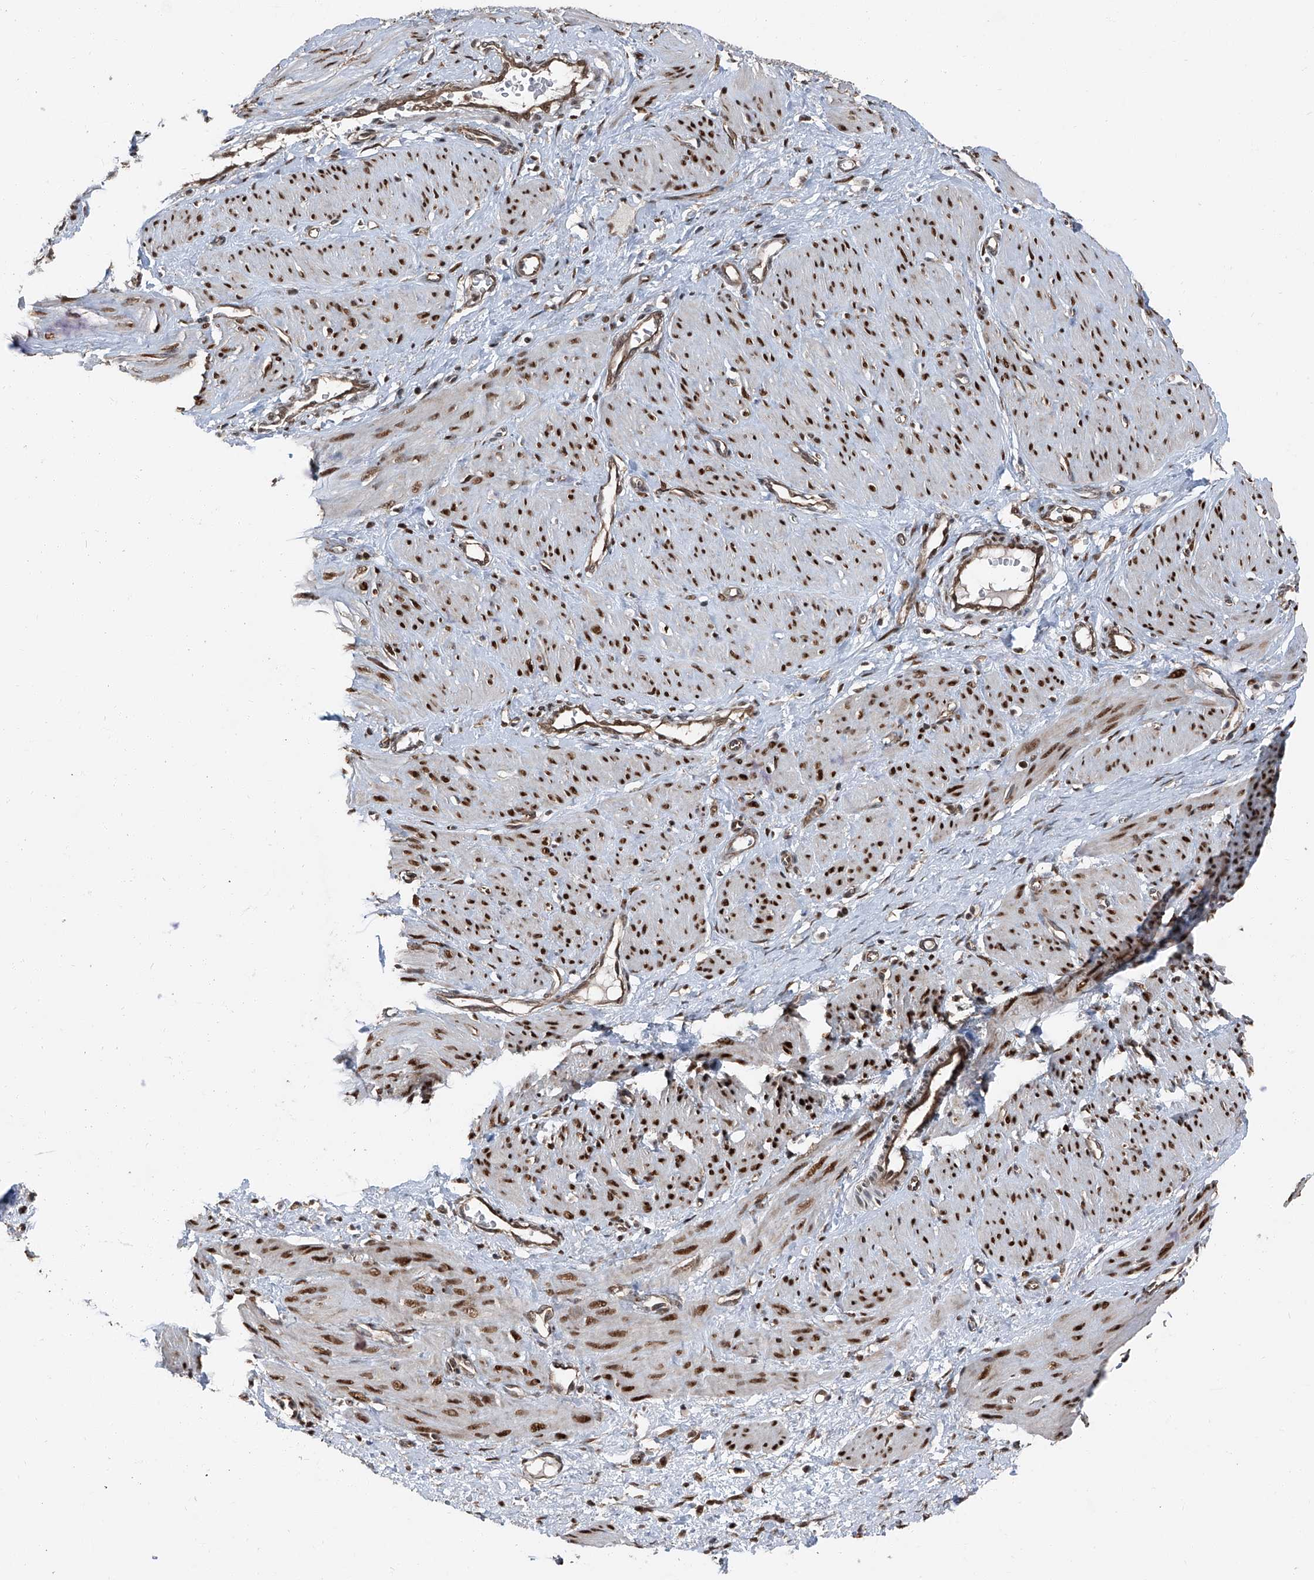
{"staining": {"intensity": "strong", "quantity": ">75%", "location": "nuclear"}, "tissue": "smooth muscle", "cell_type": "Smooth muscle cells", "image_type": "normal", "snomed": [{"axis": "morphology", "description": "Normal tissue, NOS"}, {"axis": "topography", "description": "Endometrium"}], "caption": "Immunohistochemistry image of normal smooth muscle: smooth muscle stained using immunohistochemistry displays high levels of strong protein expression localized specifically in the nuclear of smooth muscle cells, appearing as a nuclear brown color.", "gene": "FKBP5", "patient": {"sex": "female", "age": 33}}